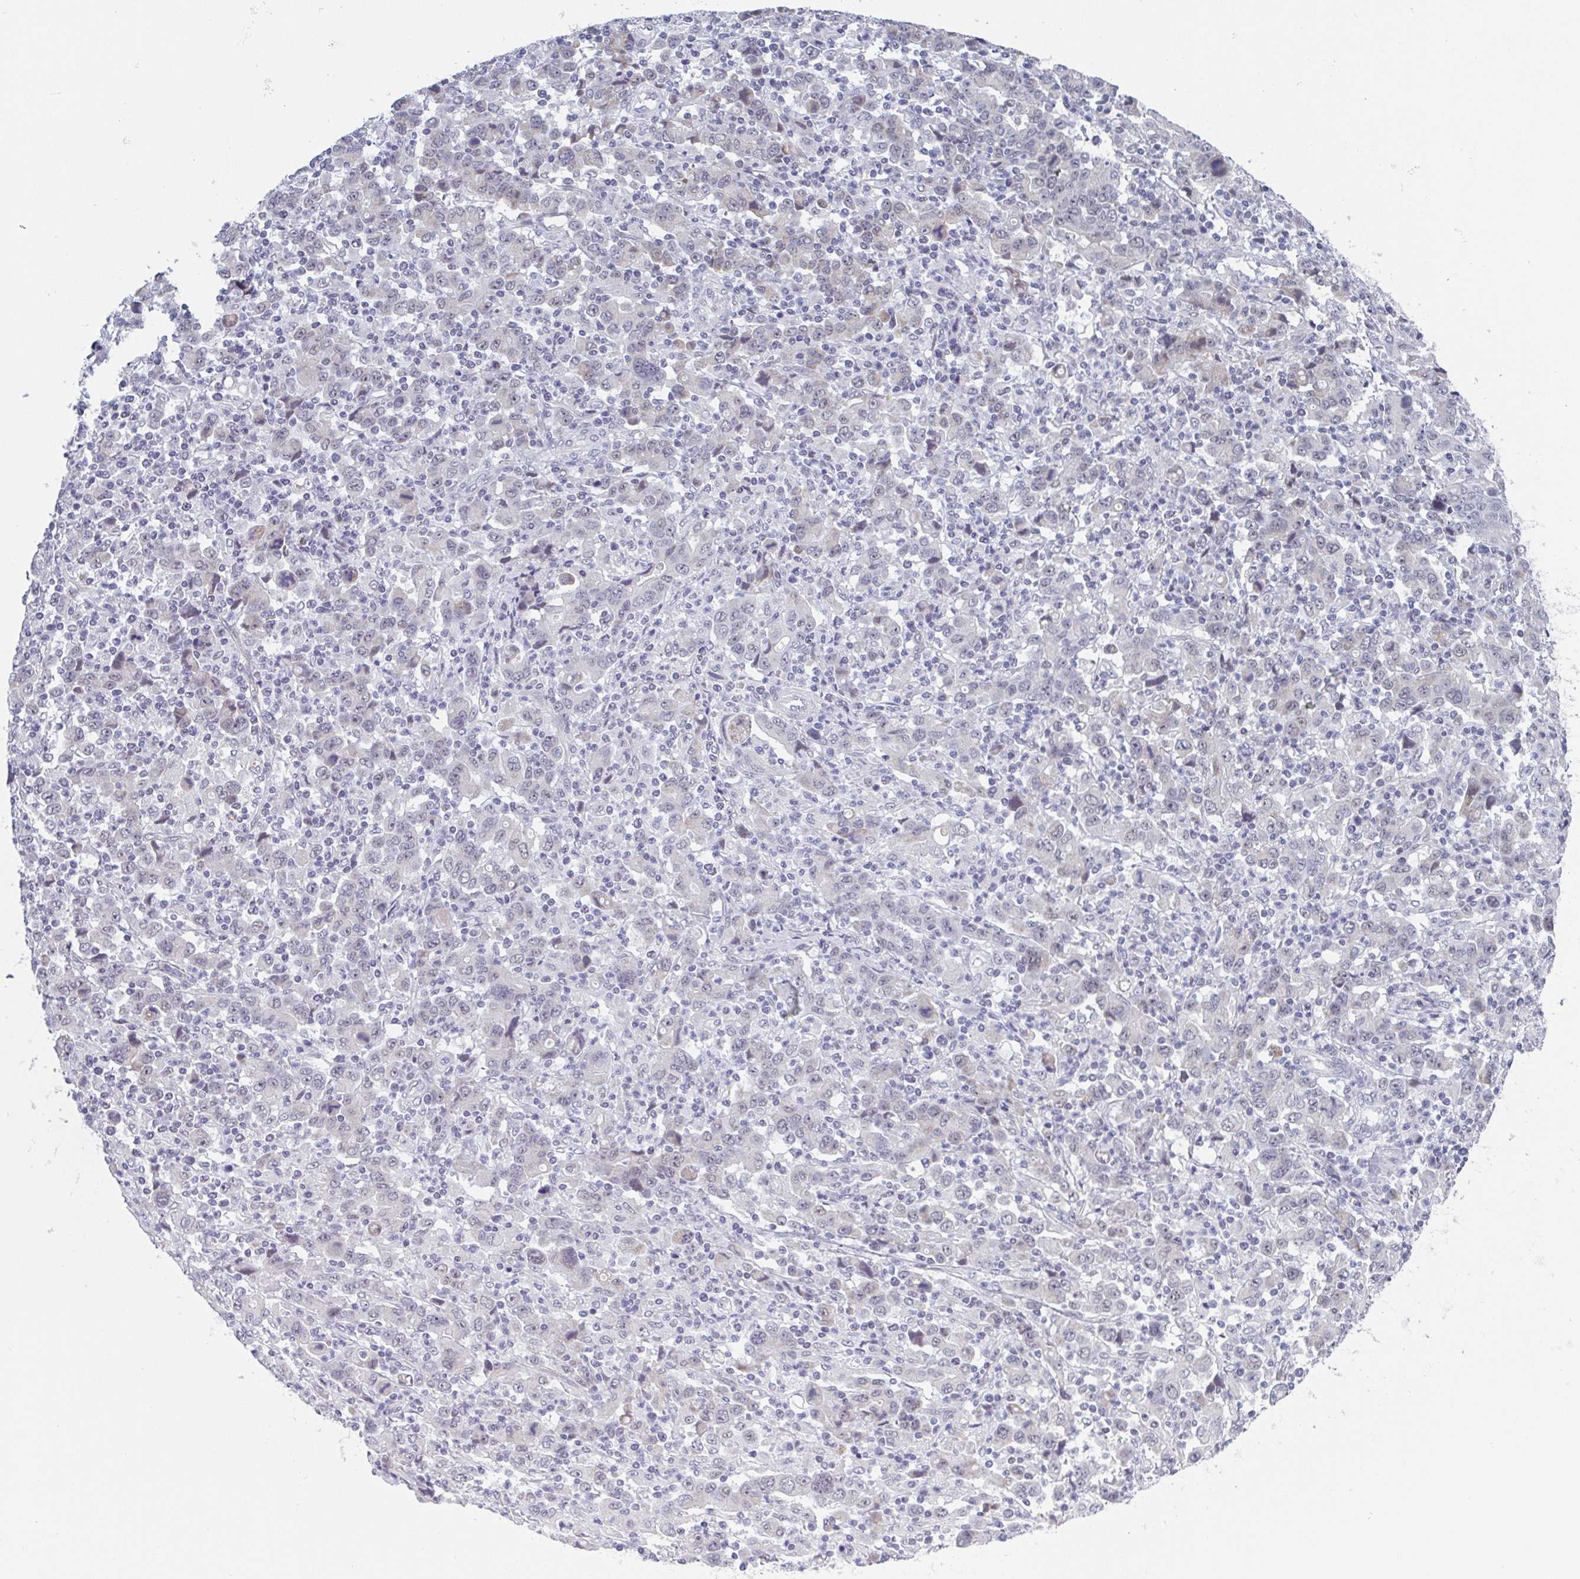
{"staining": {"intensity": "negative", "quantity": "none", "location": "none"}, "tissue": "stomach cancer", "cell_type": "Tumor cells", "image_type": "cancer", "snomed": [{"axis": "morphology", "description": "Adenocarcinoma, NOS"}, {"axis": "topography", "description": "Stomach, upper"}], "caption": "There is no significant expression in tumor cells of adenocarcinoma (stomach). (DAB (3,3'-diaminobenzidine) IHC visualized using brightfield microscopy, high magnification).", "gene": "EXOSC7", "patient": {"sex": "male", "age": 69}}